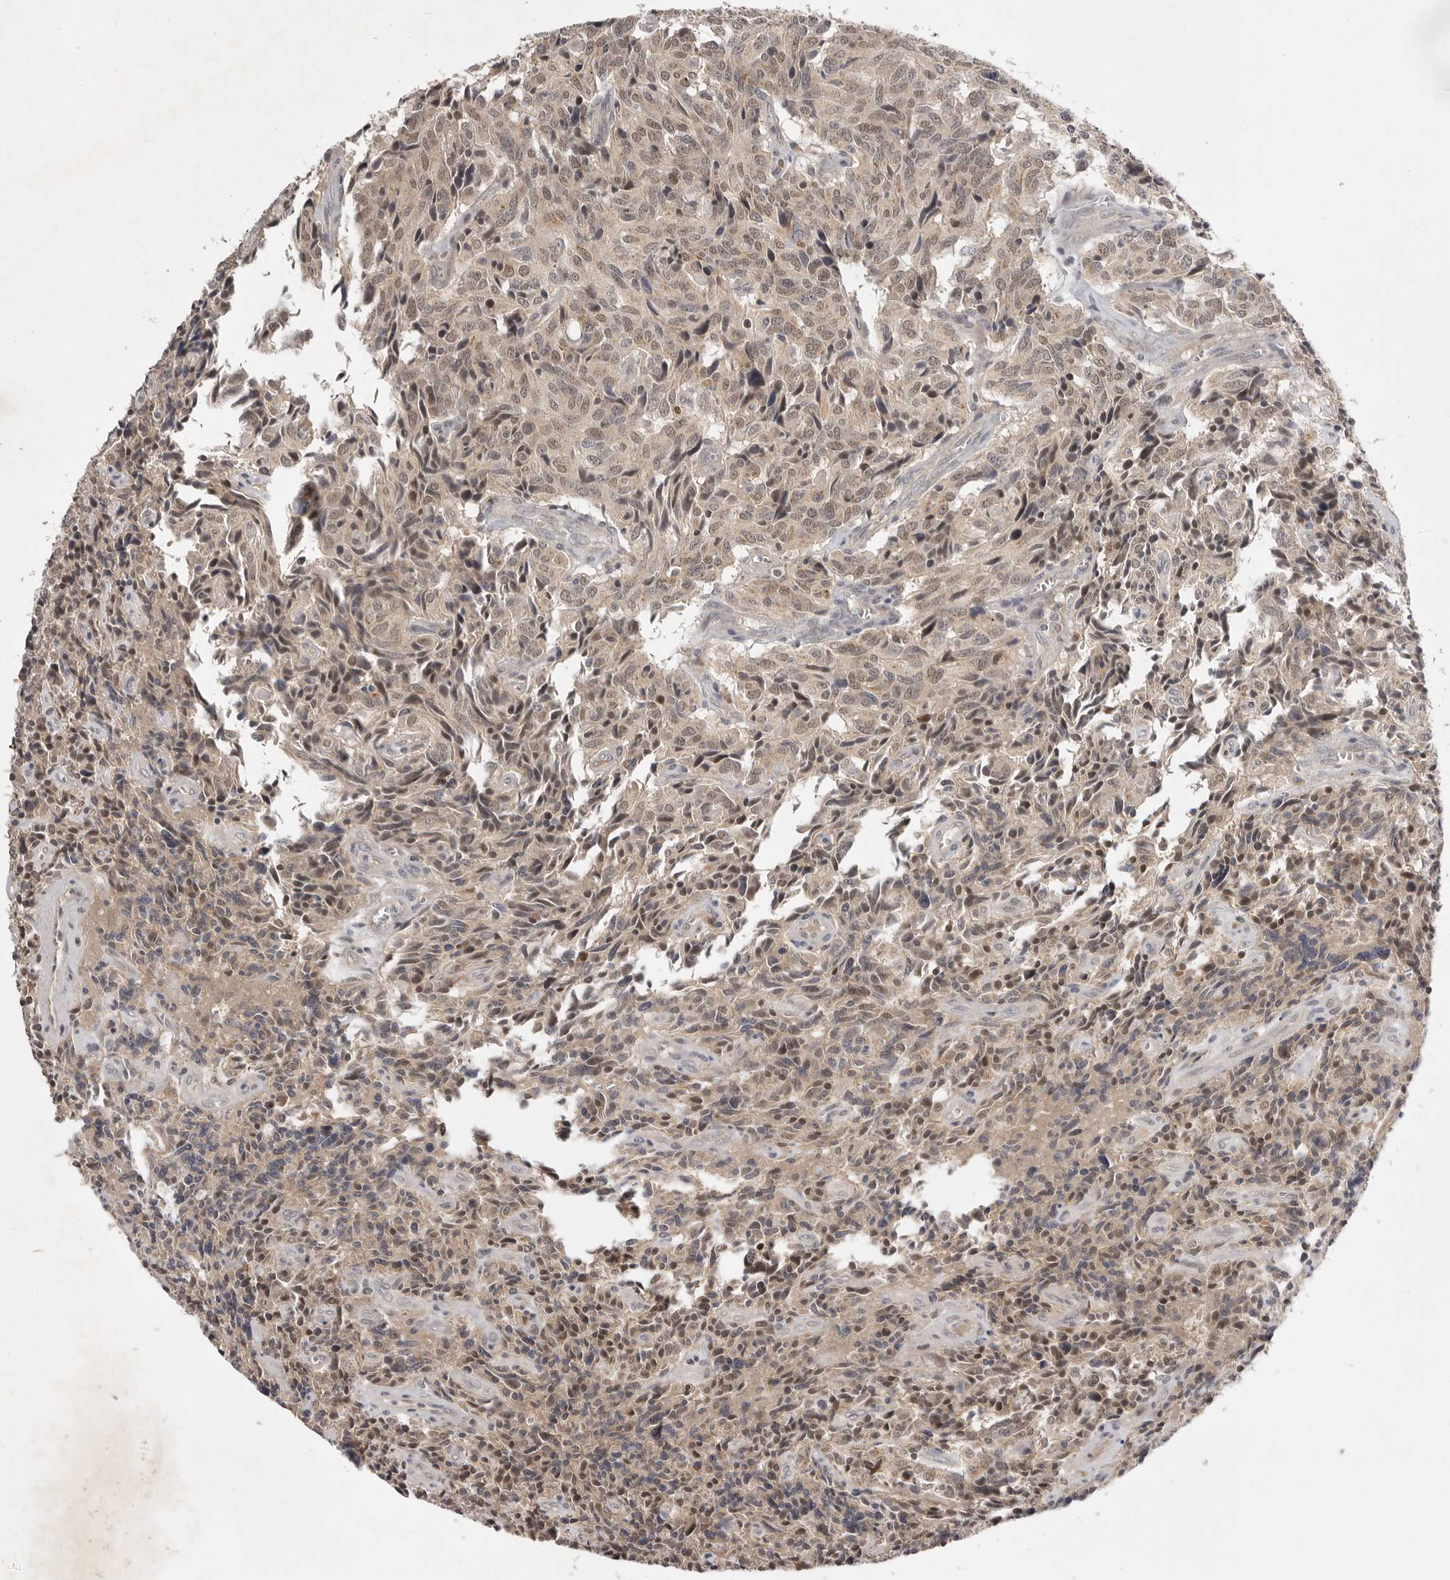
{"staining": {"intensity": "weak", "quantity": ">75%", "location": "cytoplasmic/membranous,nuclear"}, "tissue": "carcinoid", "cell_type": "Tumor cells", "image_type": "cancer", "snomed": [{"axis": "morphology", "description": "Carcinoid, malignant, NOS"}, {"axis": "topography", "description": "Lung"}], "caption": "Immunohistochemistry micrograph of malignant carcinoid stained for a protein (brown), which exhibits low levels of weak cytoplasmic/membranous and nuclear positivity in approximately >75% of tumor cells.", "gene": "NSUN4", "patient": {"sex": "female", "age": 46}}